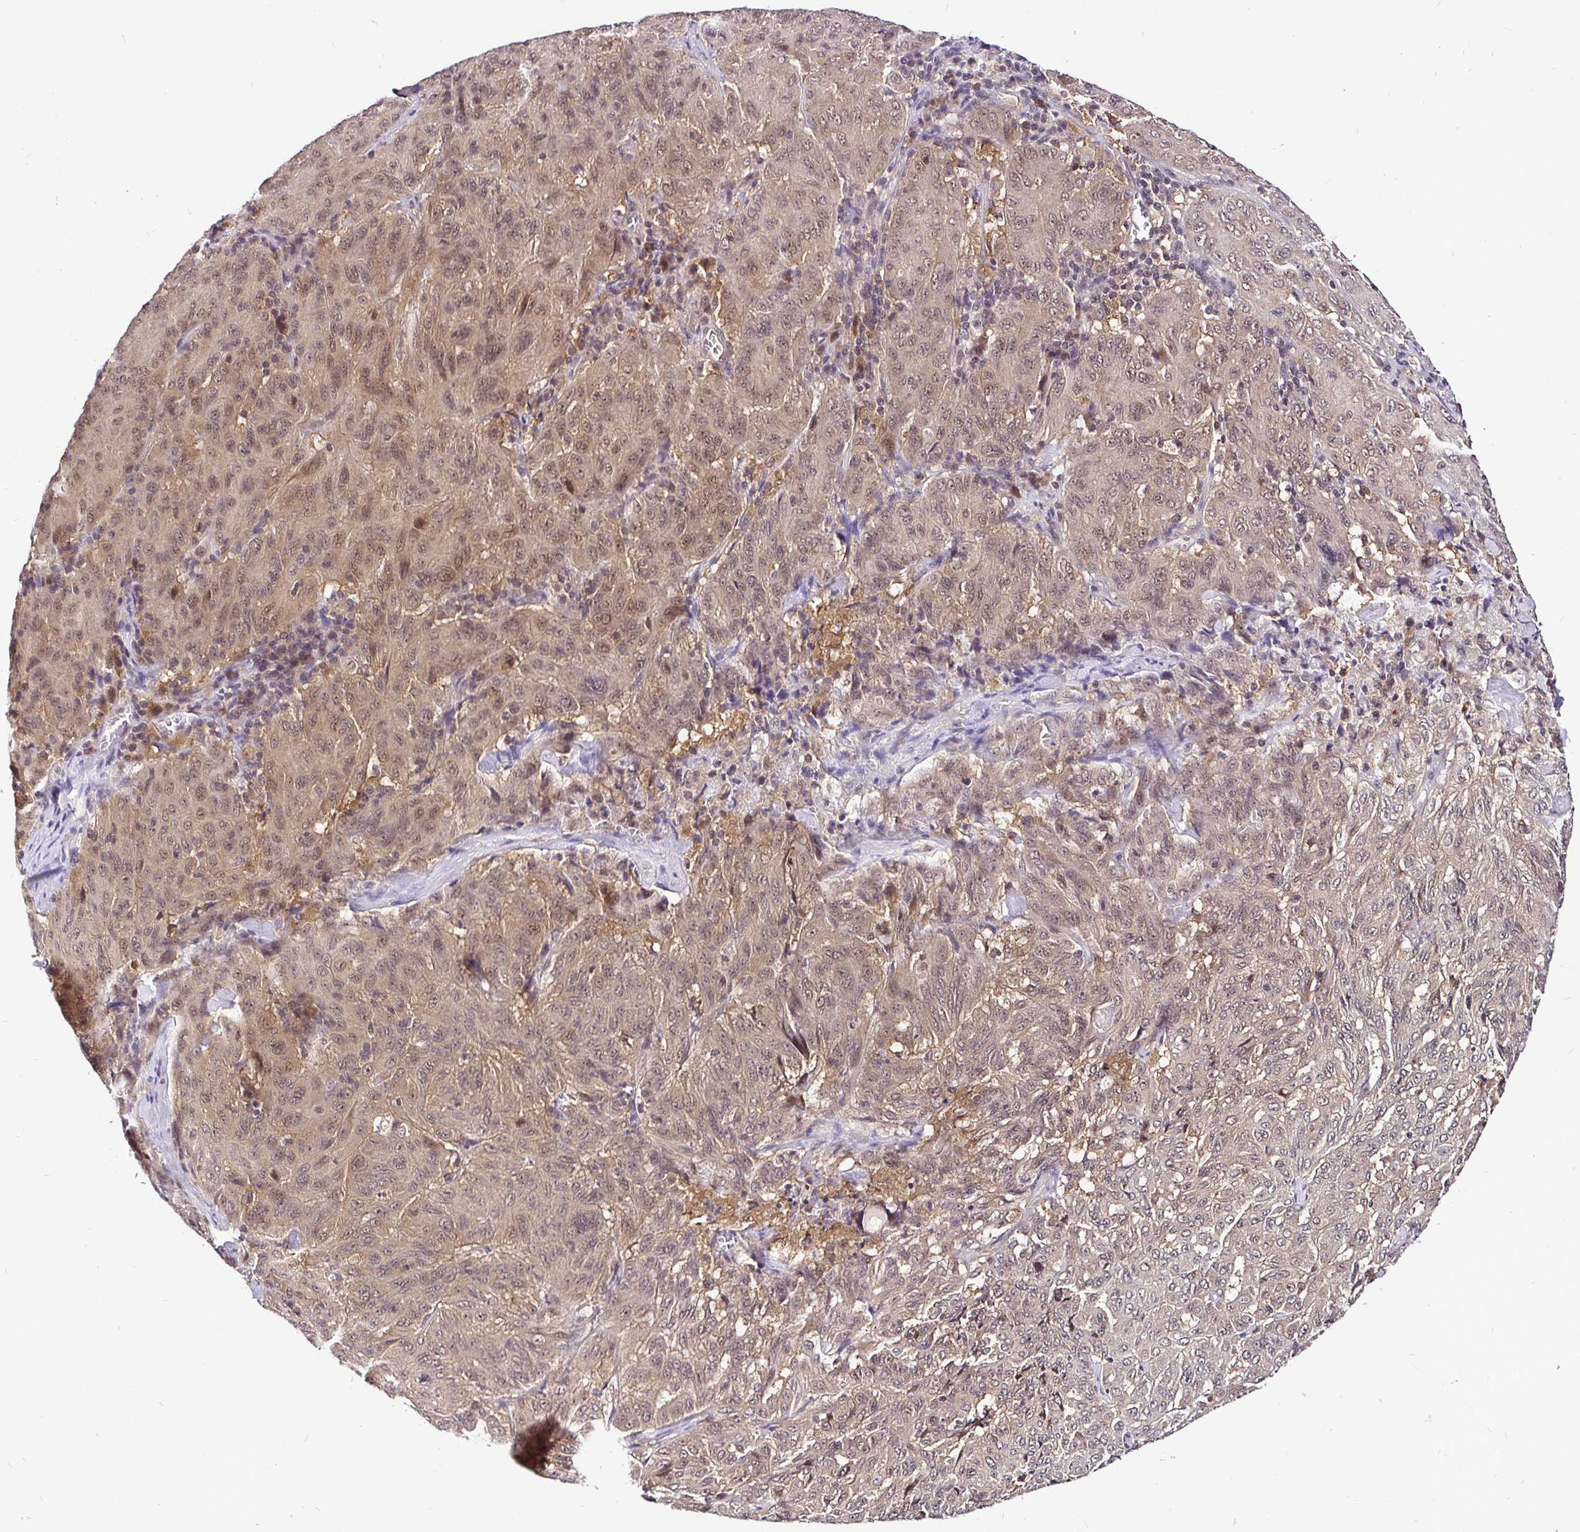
{"staining": {"intensity": "moderate", "quantity": ">75%", "location": "cytoplasmic/membranous,nuclear"}, "tissue": "pancreatic cancer", "cell_type": "Tumor cells", "image_type": "cancer", "snomed": [{"axis": "morphology", "description": "Adenocarcinoma, NOS"}, {"axis": "topography", "description": "Pancreas"}], "caption": "A brown stain highlights moderate cytoplasmic/membranous and nuclear expression of a protein in human adenocarcinoma (pancreatic) tumor cells.", "gene": "UBE2M", "patient": {"sex": "male", "age": 63}}